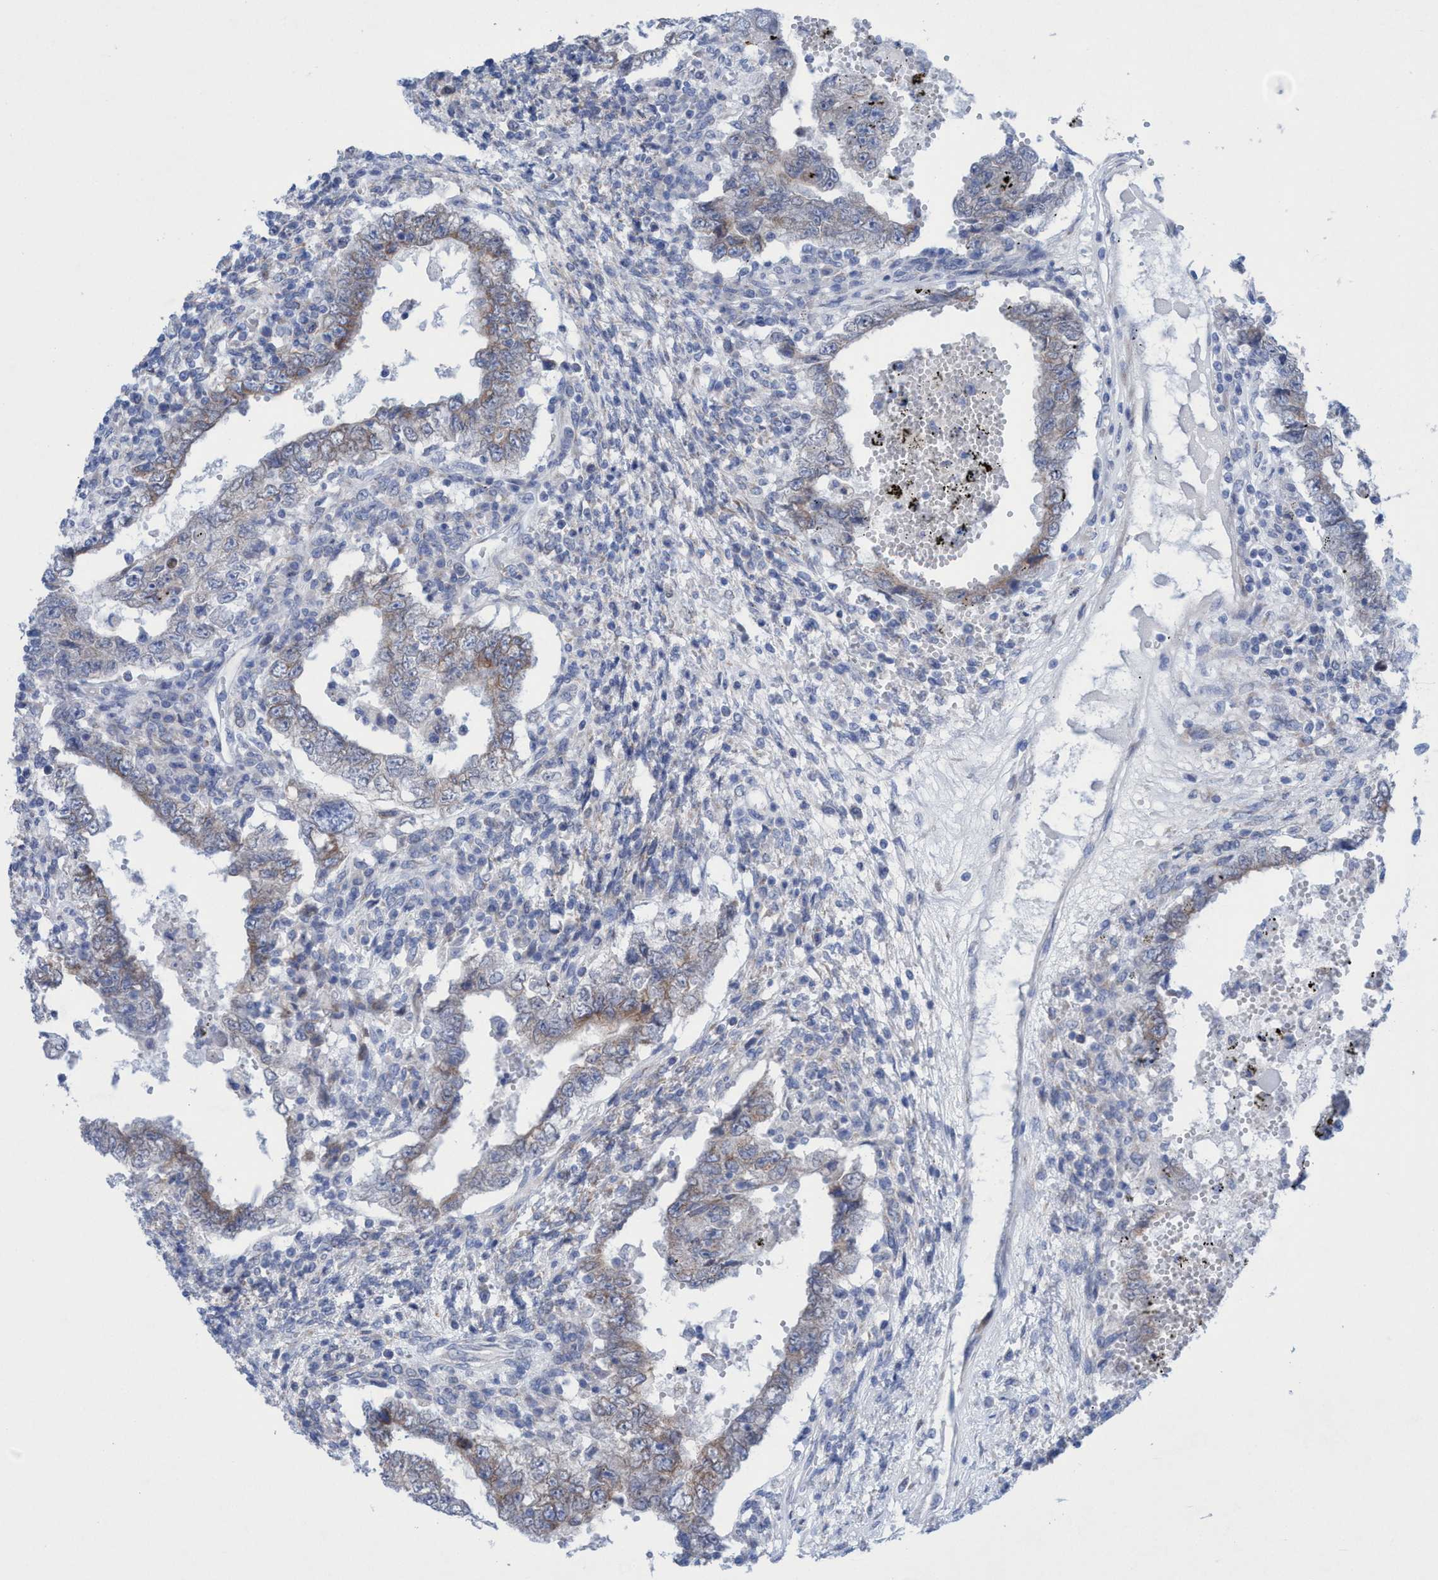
{"staining": {"intensity": "weak", "quantity": "25%-75%", "location": "cytoplasmic/membranous"}, "tissue": "testis cancer", "cell_type": "Tumor cells", "image_type": "cancer", "snomed": [{"axis": "morphology", "description": "Carcinoma, Embryonal, NOS"}, {"axis": "topography", "description": "Testis"}], "caption": "Immunohistochemistry (IHC) (DAB (3,3'-diaminobenzidine)) staining of human testis embryonal carcinoma demonstrates weak cytoplasmic/membranous protein staining in approximately 25%-75% of tumor cells.", "gene": "RSAD1", "patient": {"sex": "male", "age": 26}}